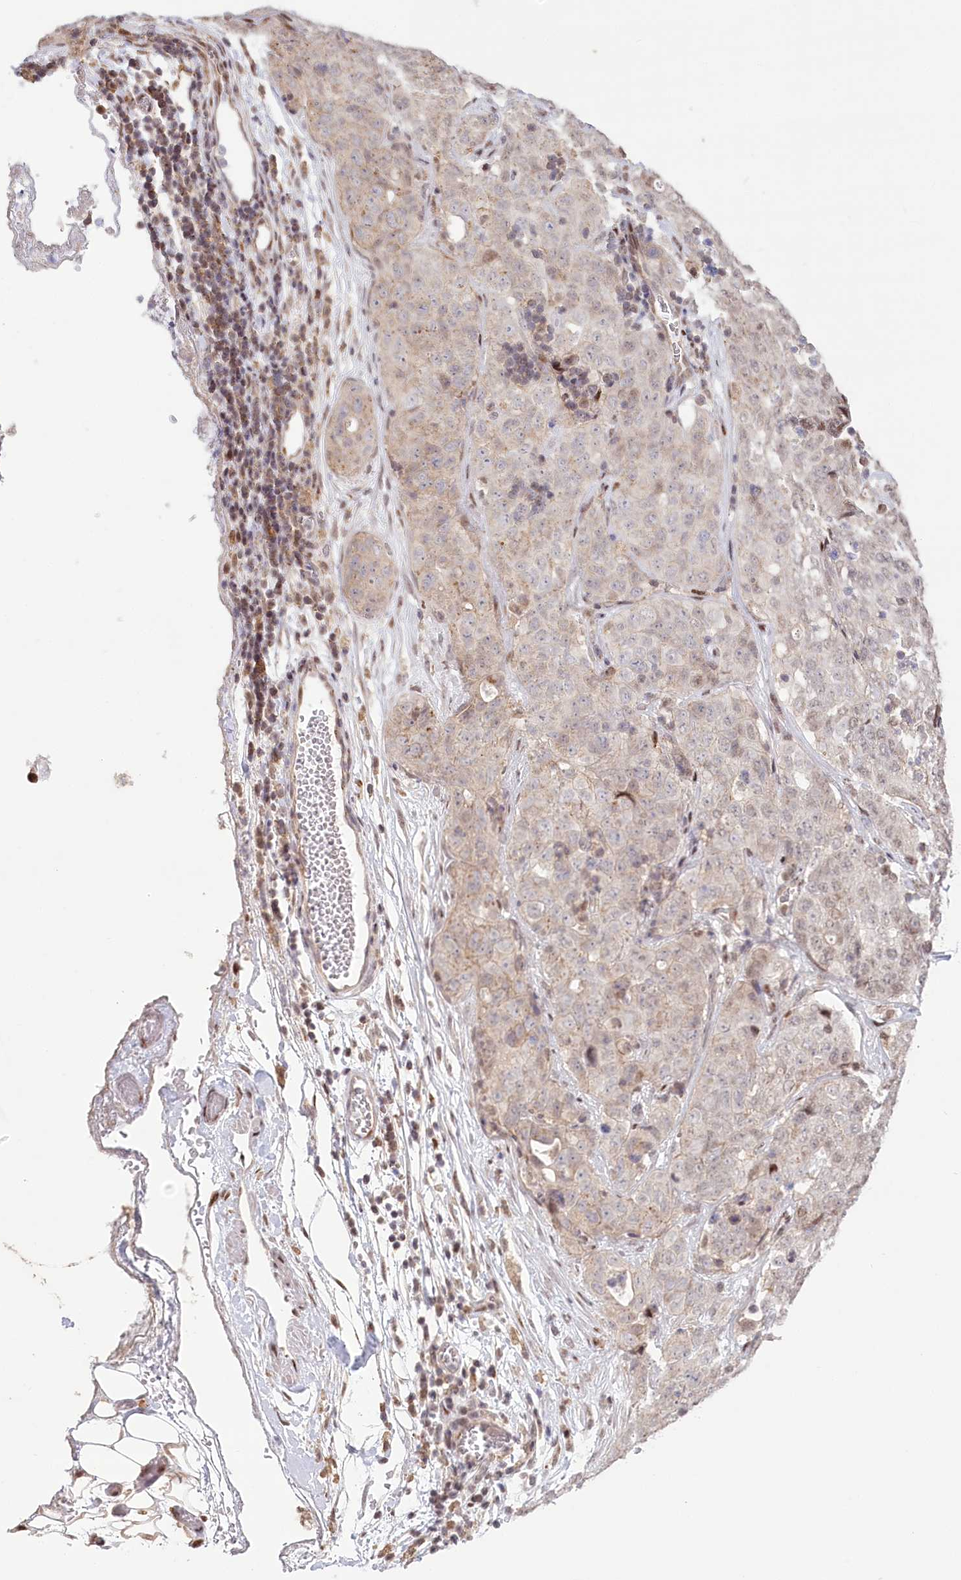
{"staining": {"intensity": "weak", "quantity": "25%-75%", "location": "cytoplasmic/membranous,nuclear"}, "tissue": "stomach cancer", "cell_type": "Tumor cells", "image_type": "cancer", "snomed": [{"axis": "morphology", "description": "Normal tissue, NOS"}, {"axis": "morphology", "description": "Adenocarcinoma, NOS"}, {"axis": "topography", "description": "Lymph node"}, {"axis": "topography", "description": "Stomach"}], "caption": "DAB (3,3'-diaminobenzidine) immunohistochemical staining of human stomach adenocarcinoma demonstrates weak cytoplasmic/membranous and nuclear protein expression in about 25%-75% of tumor cells.", "gene": "PYURF", "patient": {"sex": "male", "age": 48}}